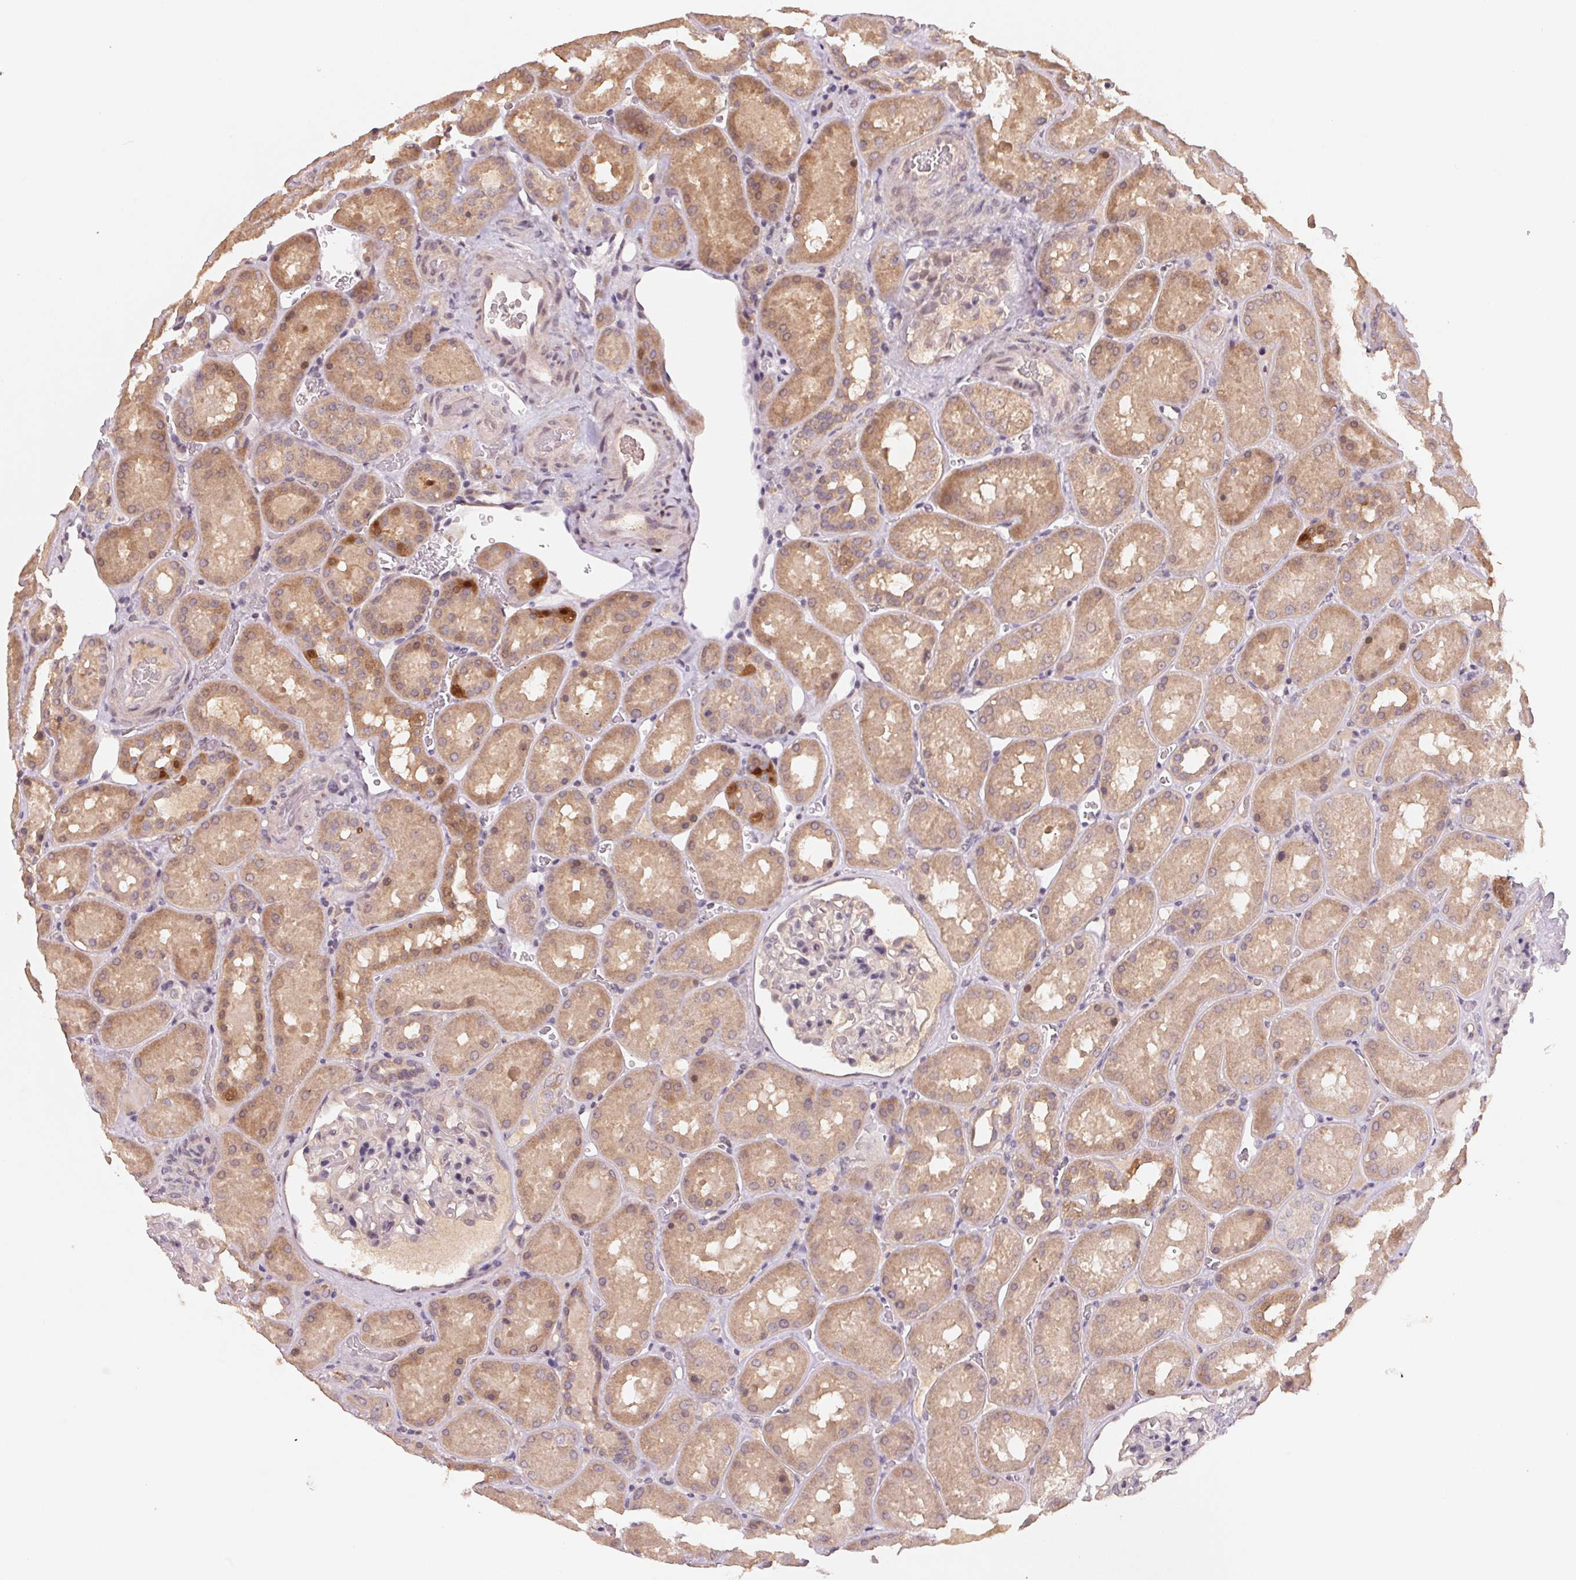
{"staining": {"intensity": "negative", "quantity": "none", "location": "none"}, "tissue": "kidney", "cell_type": "Cells in glomeruli", "image_type": "normal", "snomed": [{"axis": "morphology", "description": "Normal tissue, NOS"}, {"axis": "topography", "description": "Kidney"}], "caption": "Immunohistochemical staining of unremarkable kidney reveals no significant positivity in cells in glomeruli.", "gene": "KIFC1", "patient": {"sex": "male", "age": 73}}